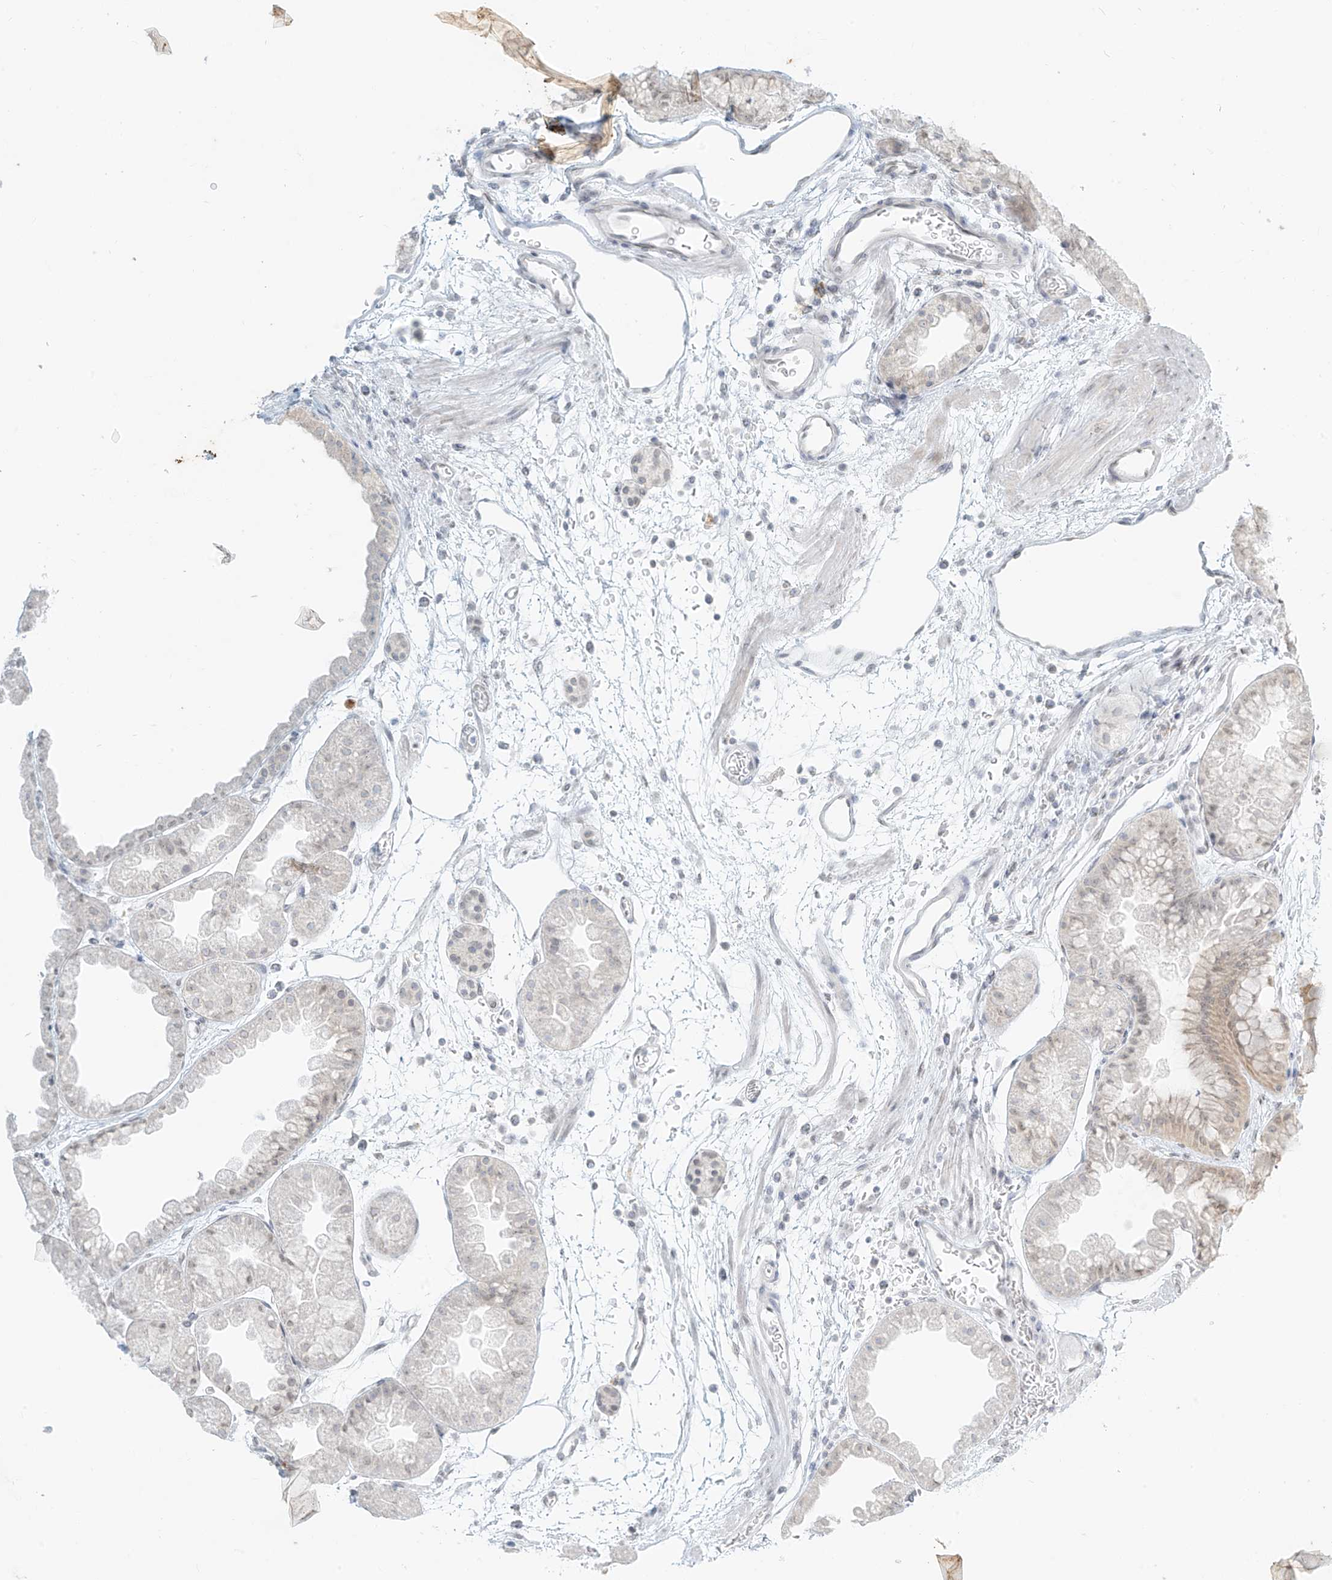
{"staining": {"intensity": "weak", "quantity": "25%-75%", "location": "cytoplasmic/membranous"}, "tissue": "stomach", "cell_type": "Glandular cells", "image_type": "normal", "snomed": [{"axis": "morphology", "description": "Normal tissue, NOS"}, {"axis": "topography", "description": "Stomach, upper"}], "caption": "Protein staining by immunohistochemistry demonstrates weak cytoplasmic/membranous positivity in about 25%-75% of glandular cells in benign stomach.", "gene": "OSBPL7", "patient": {"sex": "male", "age": 47}}